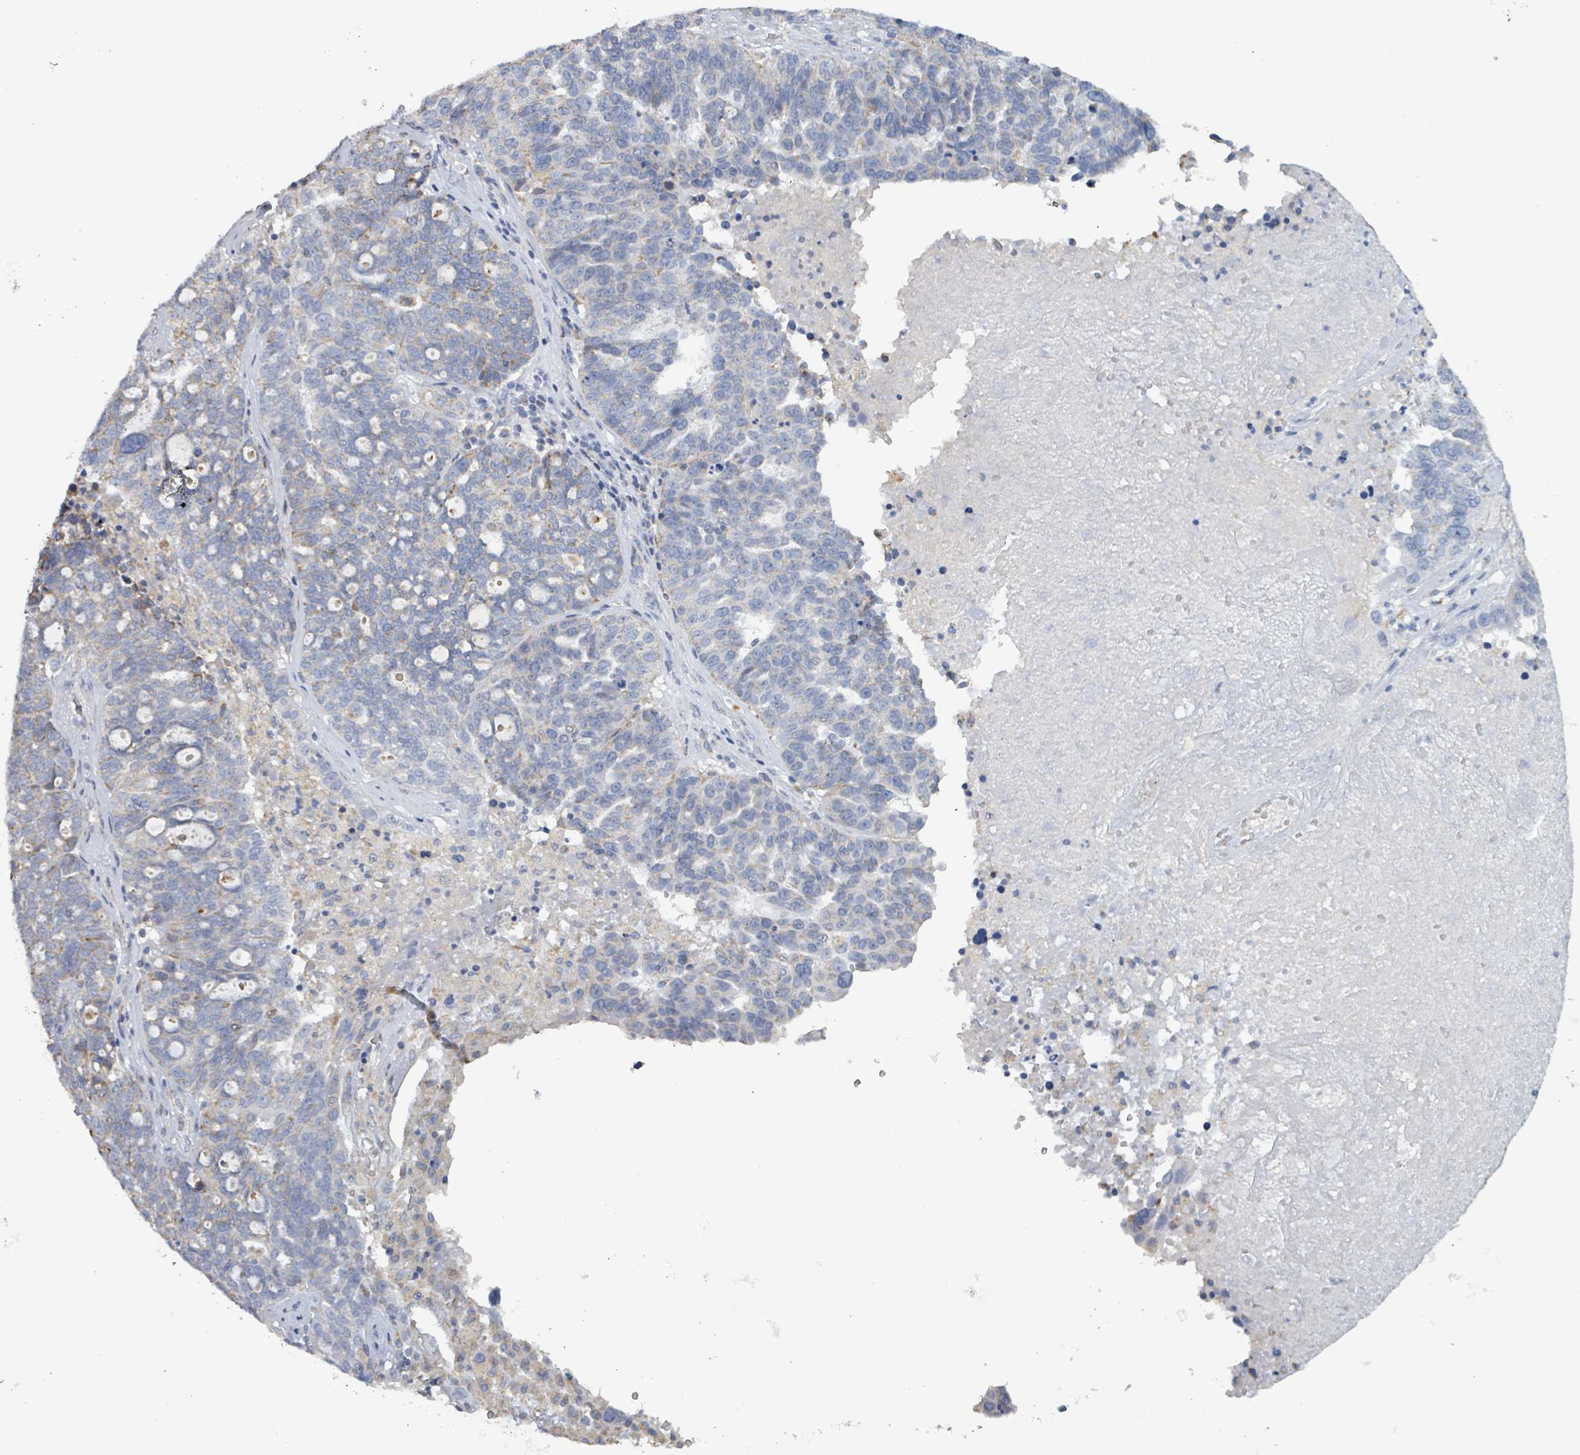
{"staining": {"intensity": "negative", "quantity": "none", "location": "none"}, "tissue": "ovarian cancer", "cell_type": "Tumor cells", "image_type": "cancer", "snomed": [{"axis": "morphology", "description": "Cystadenocarcinoma, serous, NOS"}, {"axis": "topography", "description": "Ovary"}], "caption": "High magnification brightfield microscopy of ovarian cancer stained with DAB (3,3'-diaminobenzidine) (brown) and counterstained with hematoxylin (blue): tumor cells show no significant positivity.", "gene": "AKR1C4", "patient": {"sex": "female", "age": 59}}